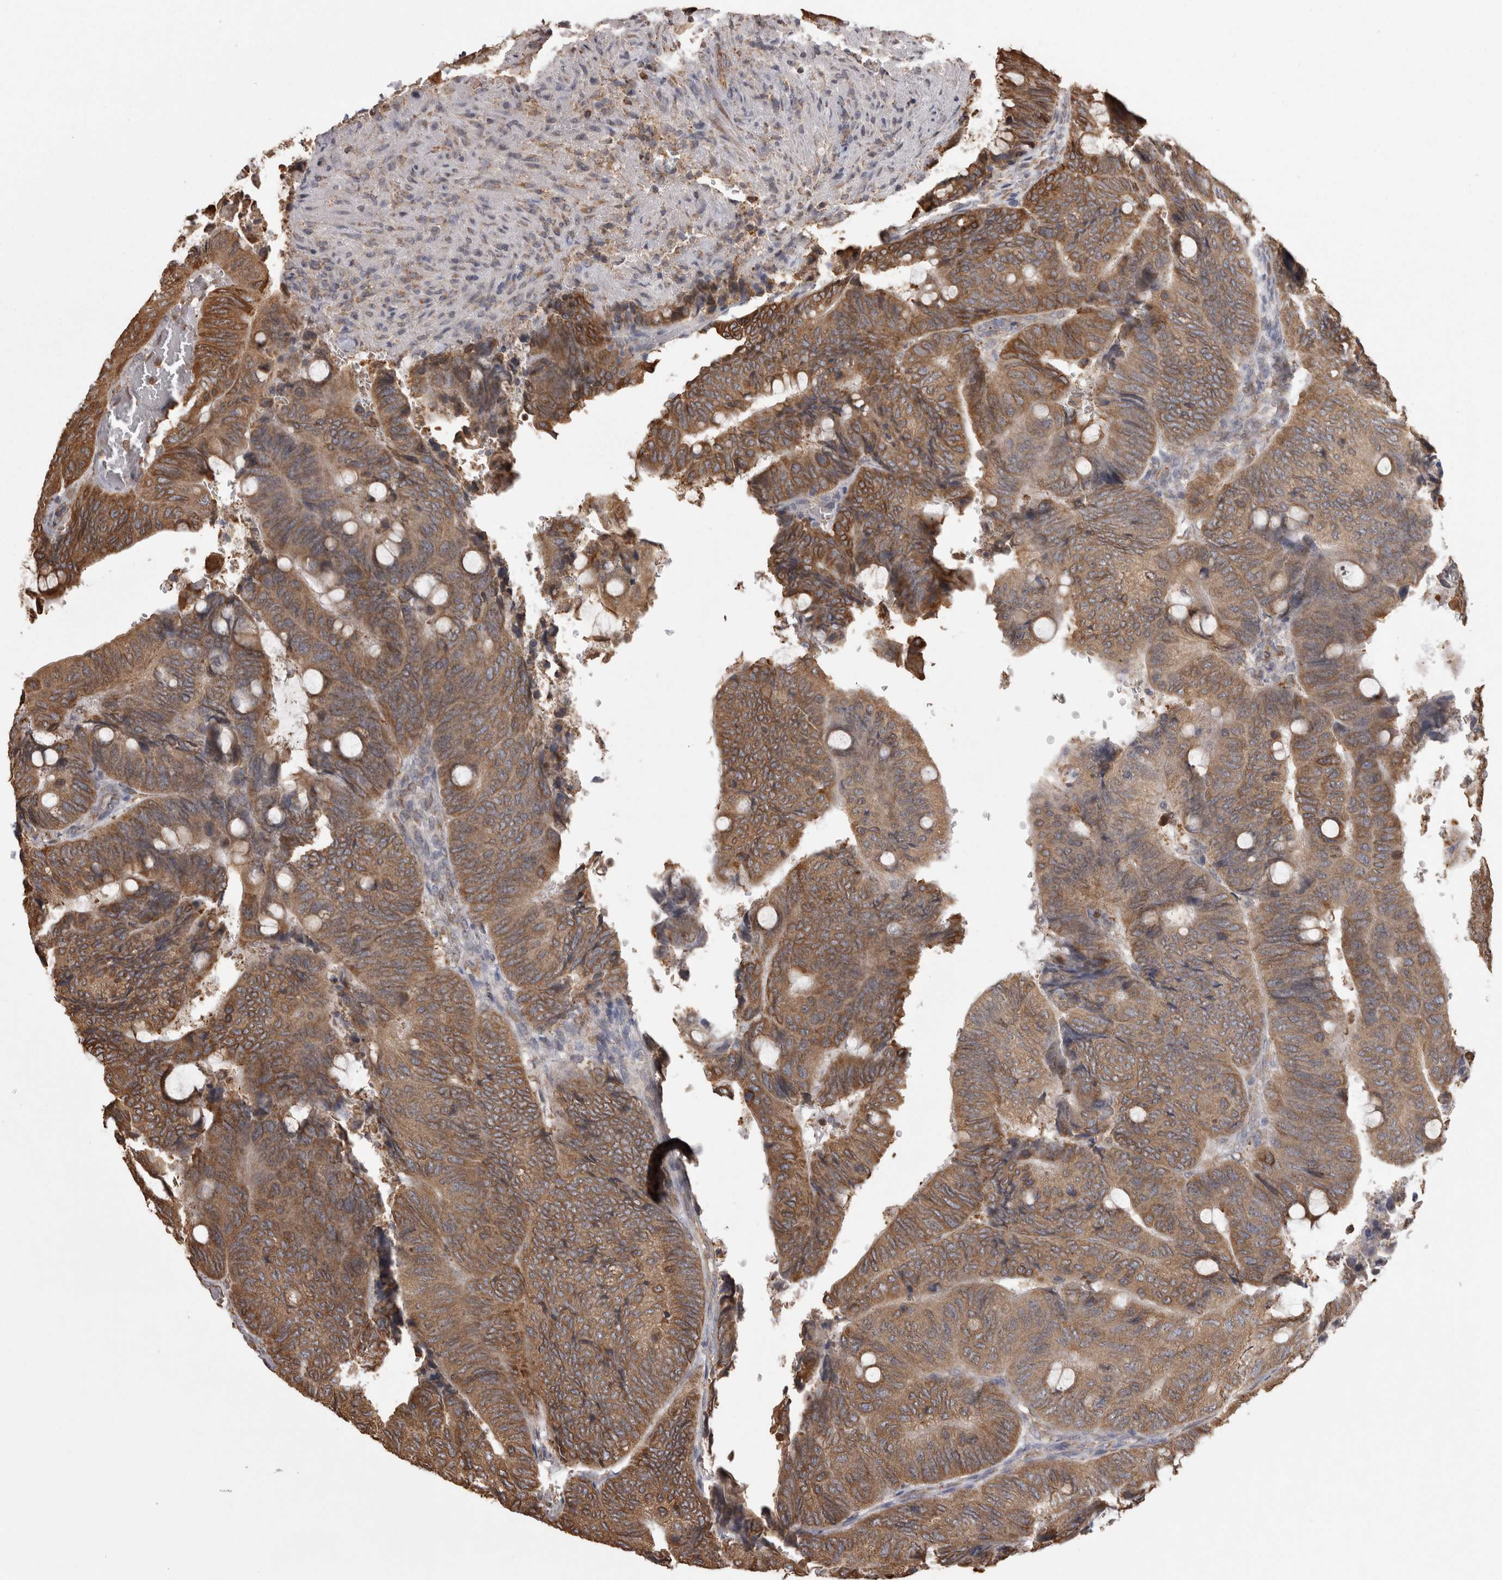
{"staining": {"intensity": "moderate", "quantity": ">75%", "location": "cytoplasmic/membranous"}, "tissue": "colorectal cancer", "cell_type": "Tumor cells", "image_type": "cancer", "snomed": [{"axis": "morphology", "description": "Normal tissue, NOS"}, {"axis": "morphology", "description": "Adenocarcinoma, NOS"}, {"axis": "topography", "description": "Rectum"}, {"axis": "topography", "description": "Peripheral nerve tissue"}], "caption": "IHC micrograph of colorectal adenocarcinoma stained for a protein (brown), which demonstrates medium levels of moderate cytoplasmic/membranous positivity in approximately >75% of tumor cells.", "gene": "PON2", "patient": {"sex": "male", "age": 92}}